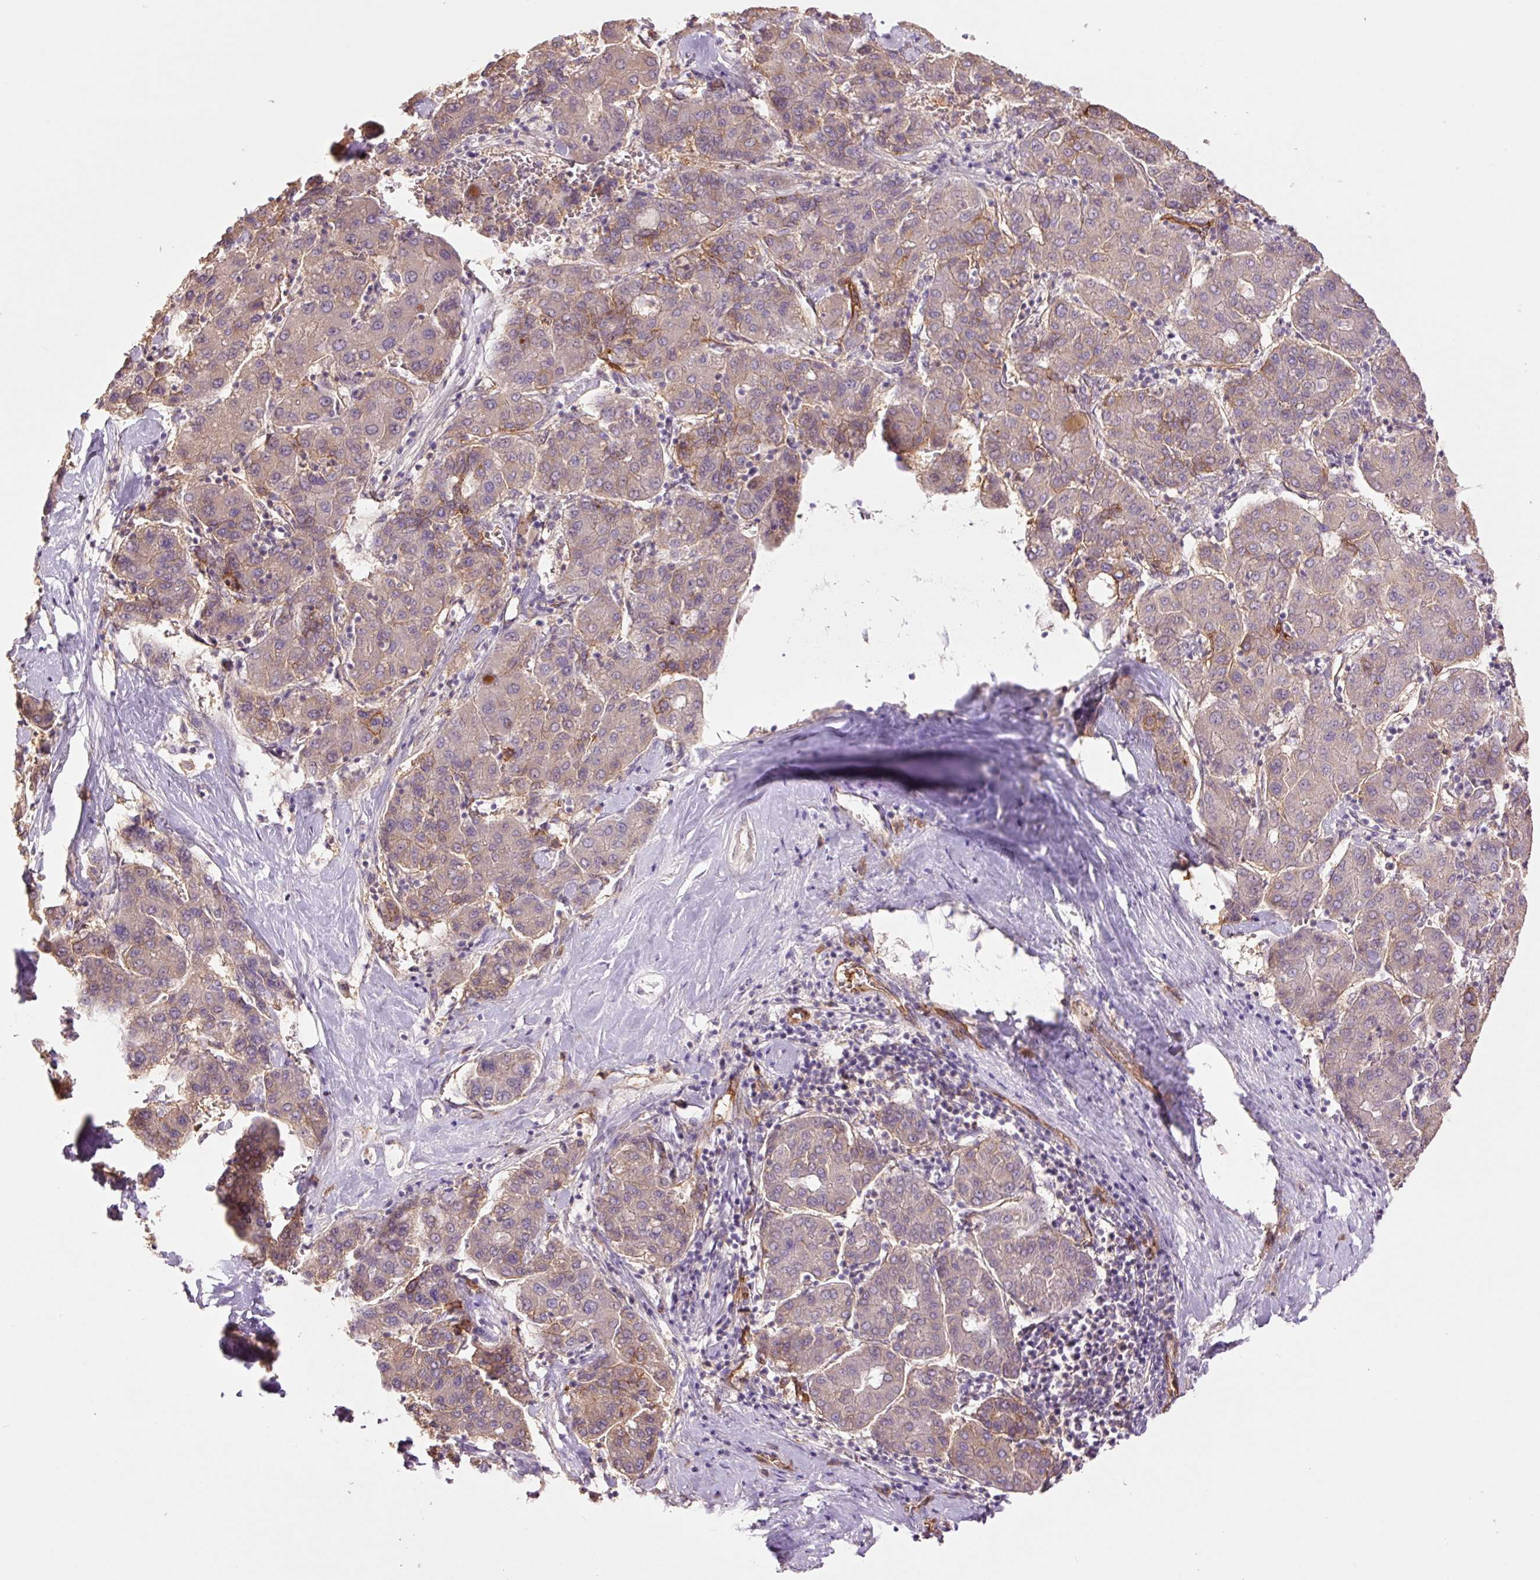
{"staining": {"intensity": "weak", "quantity": "25%-75%", "location": "cytoplasmic/membranous"}, "tissue": "liver cancer", "cell_type": "Tumor cells", "image_type": "cancer", "snomed": [{"axis": "morphology", "description": "Carcinoma, Hepatocellular, NOS"}, {"axis": "topography", "description": "Liver"}], "caption": "Liver cancer (hepatocellular carcinoma) was stained to show a protein in brown. There is low levels of weak cytoplasmic/membranous expression in approximately 25%-75% of tumor cells.", "gene": "SLC1A4", "patient": {"sex": "male", "age": 65}}